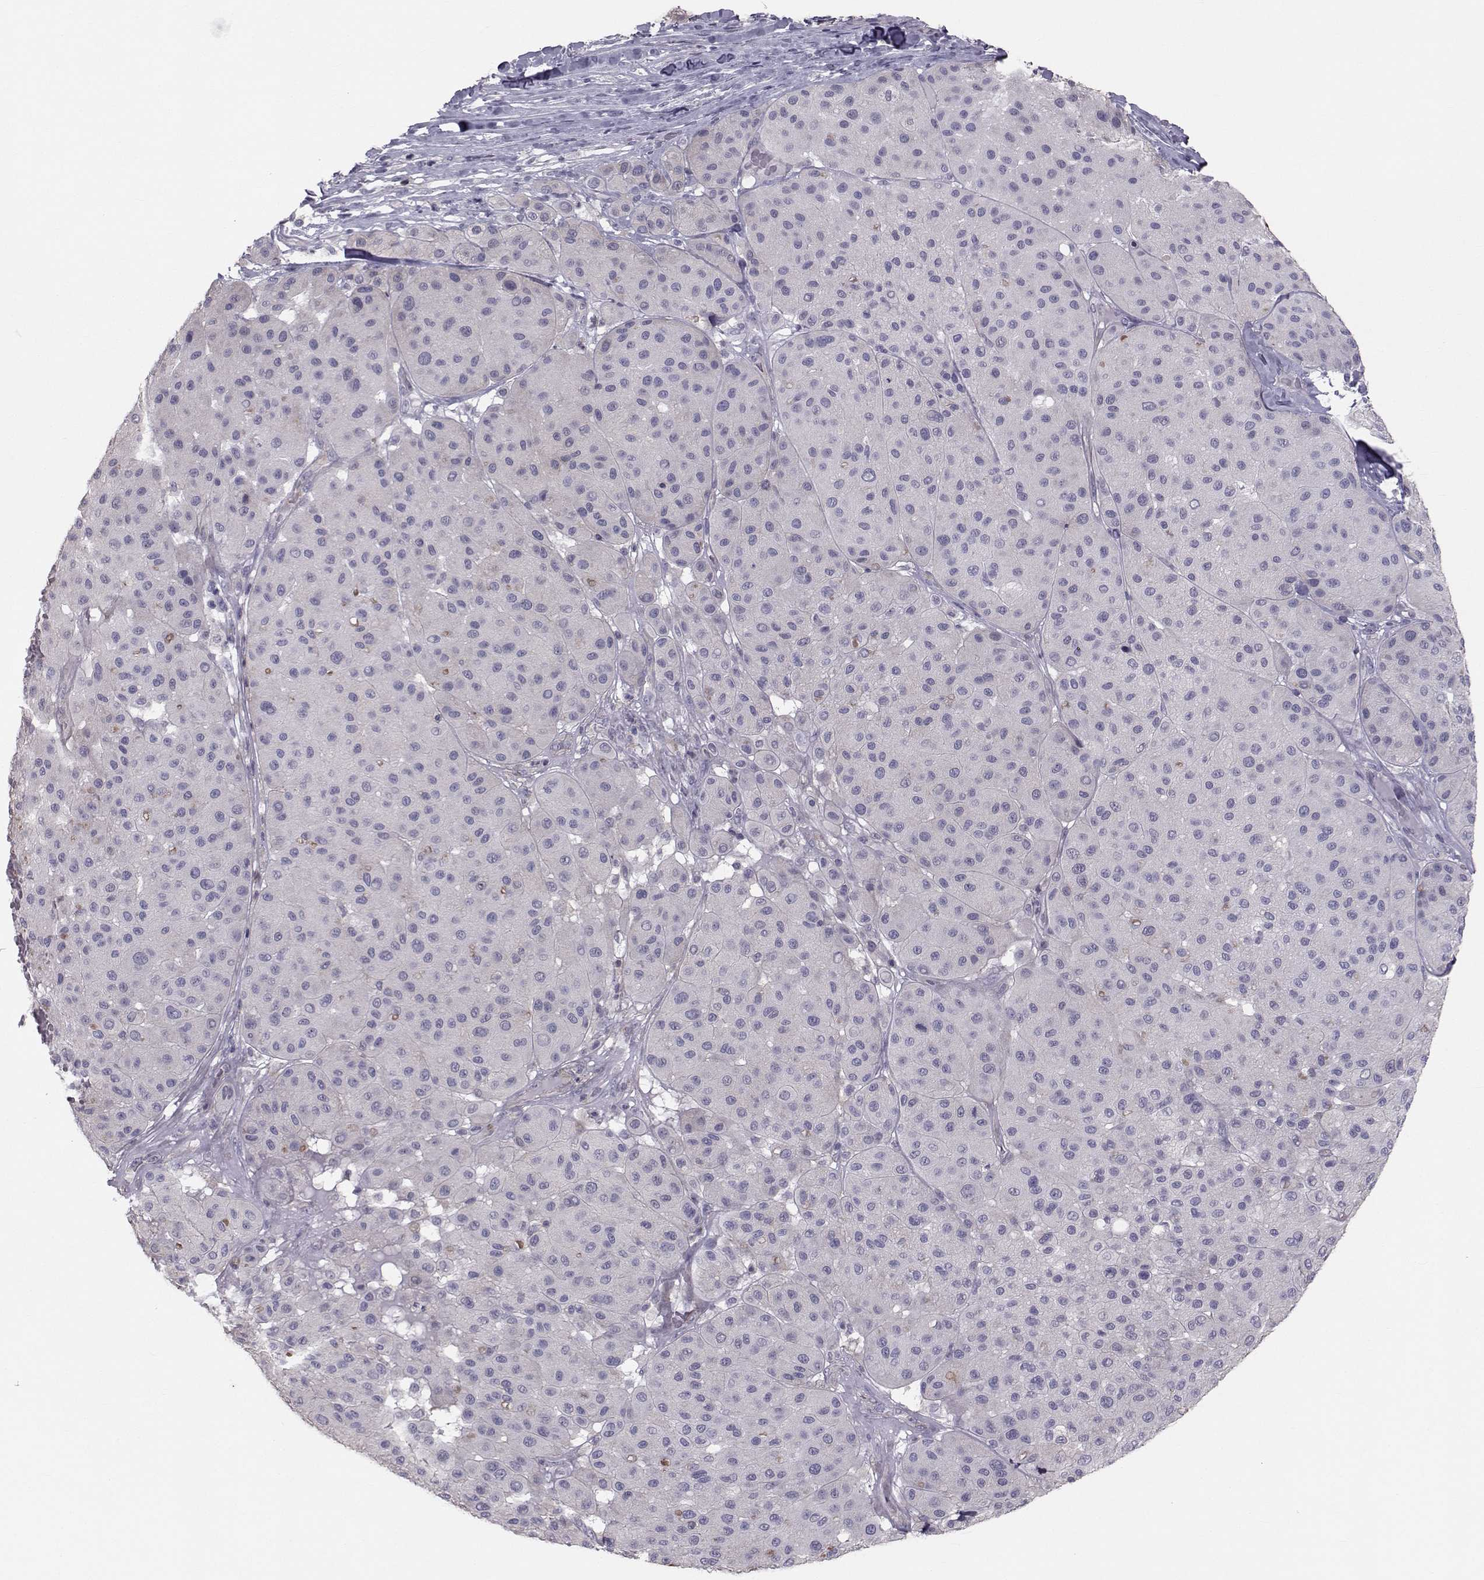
{"staining": {"intensity": "negative", "quantity": "none", "location": "none"}, "tissue": "melanoma", "cell_type": "Tumor cells", "image_type": "cancer", "snomed": [{"axis": "morphology", "description": "Malignant melanoma, Metastatic site"}, {"axis": "topography", "description": "Smooth muscle"}], "caption": "Protein analysis of melanoma exhibits no significant expression in tumor cells.", "gene": "GARIN3", "patient": {"sex": "male", "age": 41}}